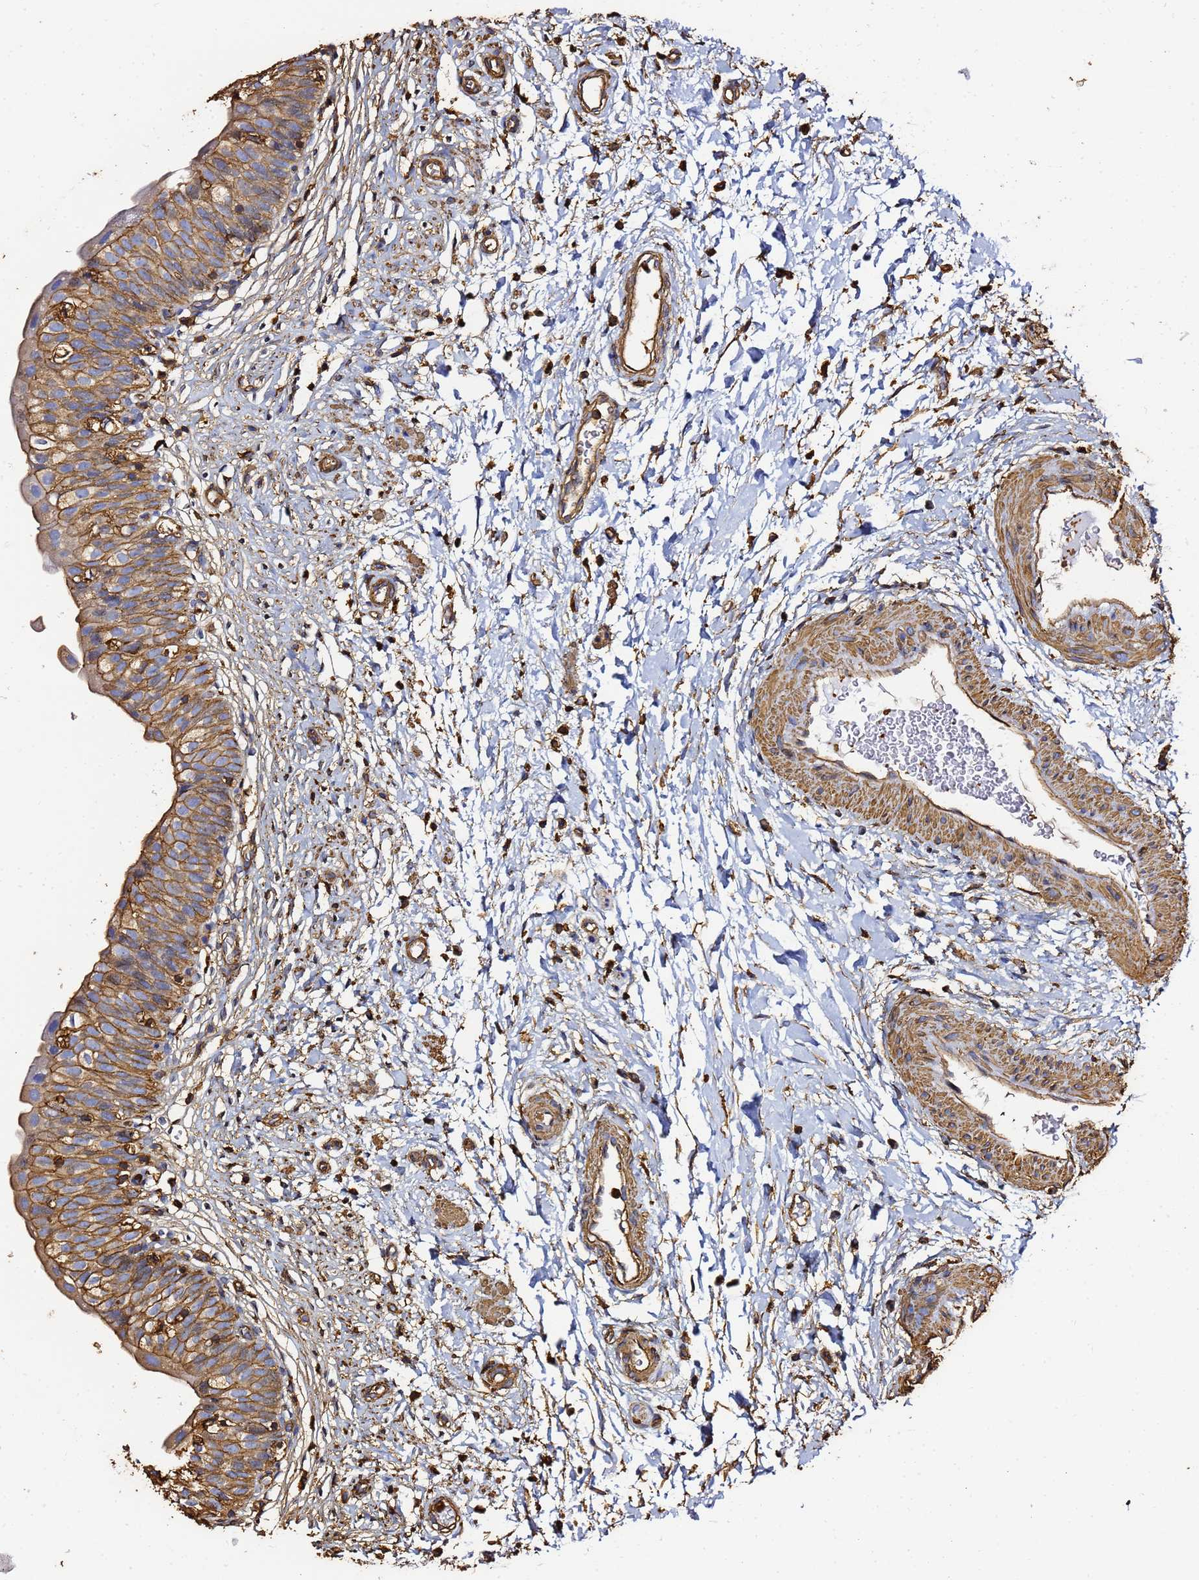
{"staining": {"intensity": "moderate", "quantity": ">75%", "location": "cytoplasmic/membranous"}, "tissue": "urinary bladder", "cell_type": "Urothelial cells", "image_type": "normal", "snomed": [{"axis": "morphology", "description": "Normal tissue, NOS"}, {"axis": "topography", "description": "Urinary bladder"}], "caption": "An immunohistochemistry image of benign tissue is shown. Protein staining in brown shows moderate cytoplasmic/membranous positivity in urinary bladder within urothelial cells.", "gene": "ACTA1", "patient": {"sex": "male", "age": 55}}